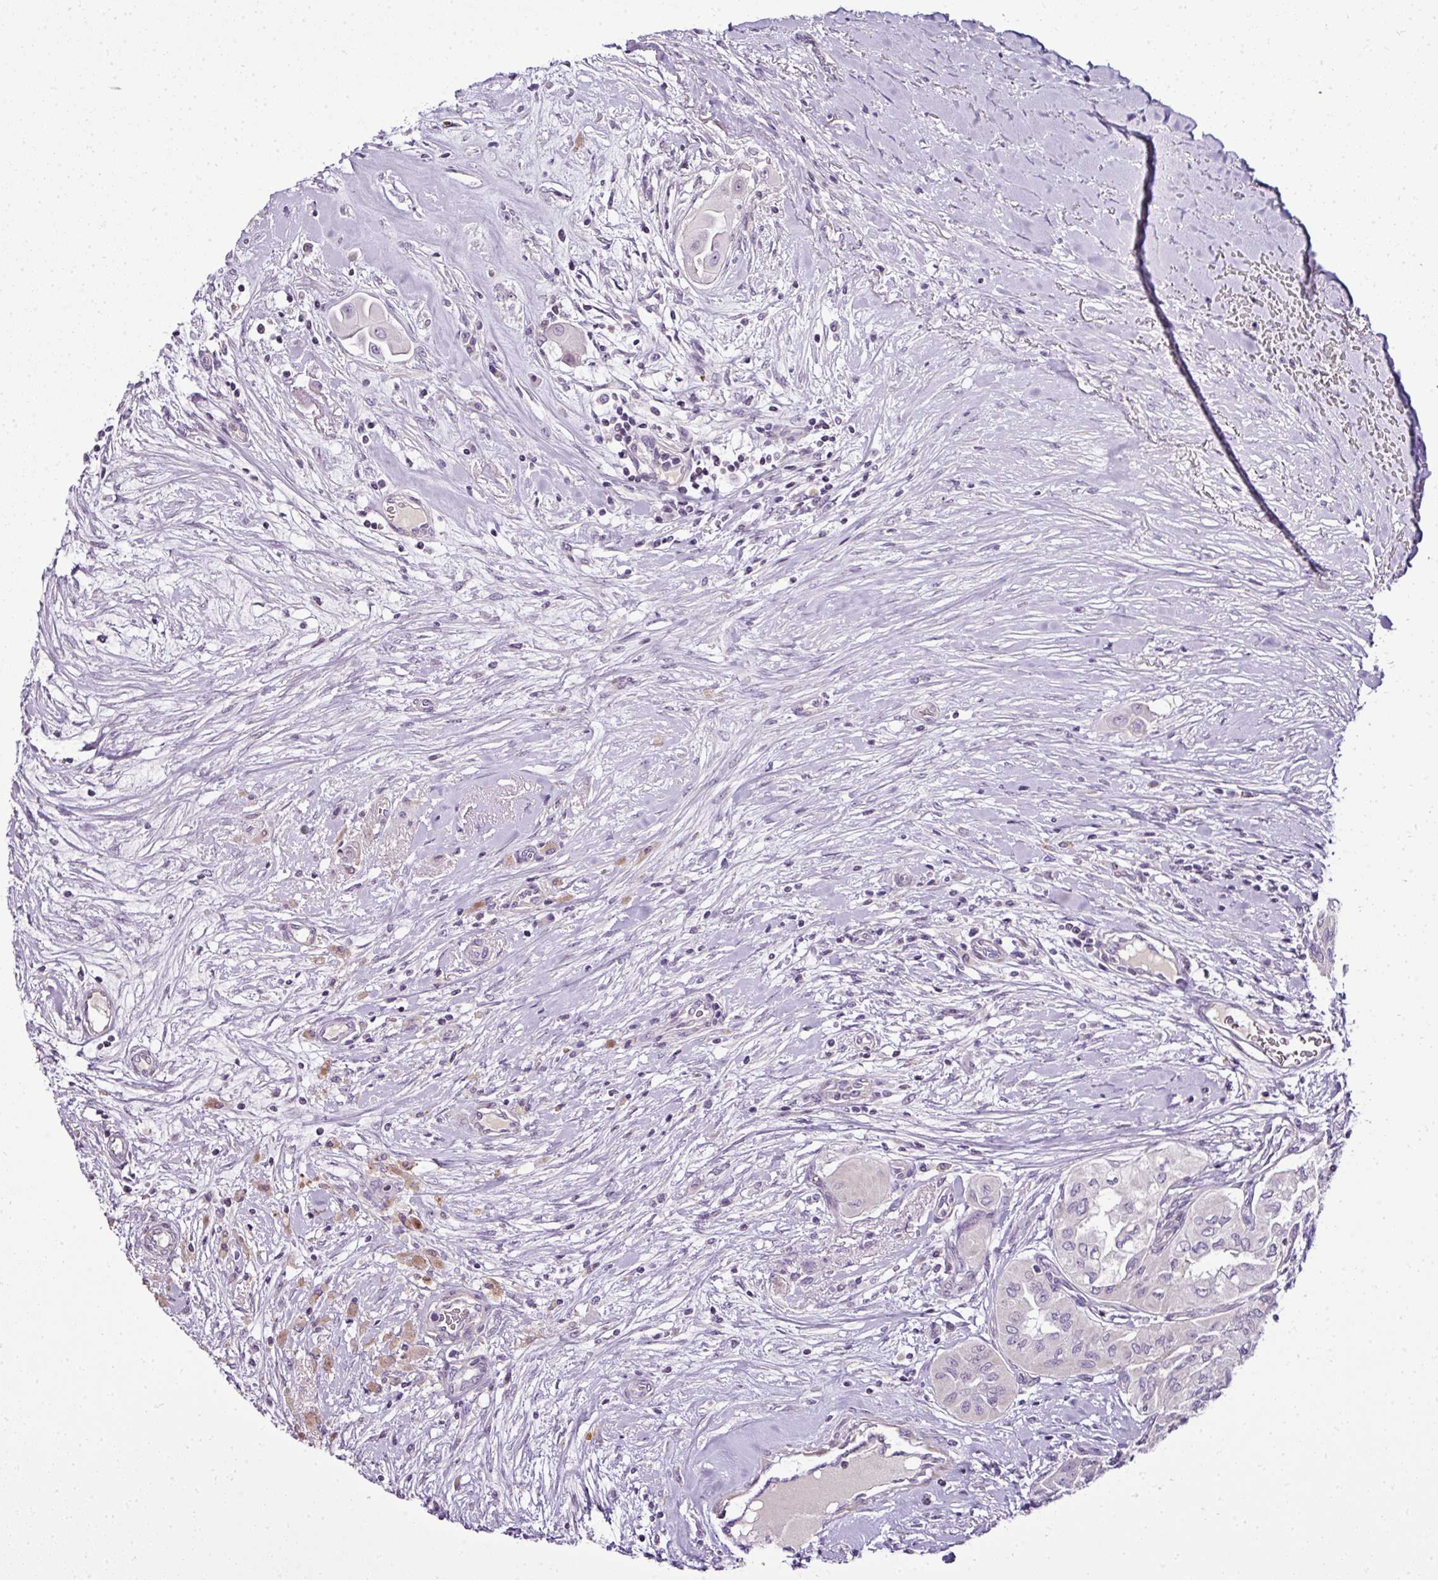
{"staining": {"intensity": "negative", "quantity": "none", "location": "none"}, "tissue": "thyroid cancer", "cell_type": "Tumor cells", "image_type": "cancer", "snomed": [{"axis": "morphology", "description": "Papillary adenocarcinoma, NOS"}, {"axis": "topography", "description": "Thyroid gland"}], "caption": "A micrograph of human thyroid cancer is negative for staining in tumor cells.", "gene": "TEX30", "patient": {"sex": "female", "age": 59}}